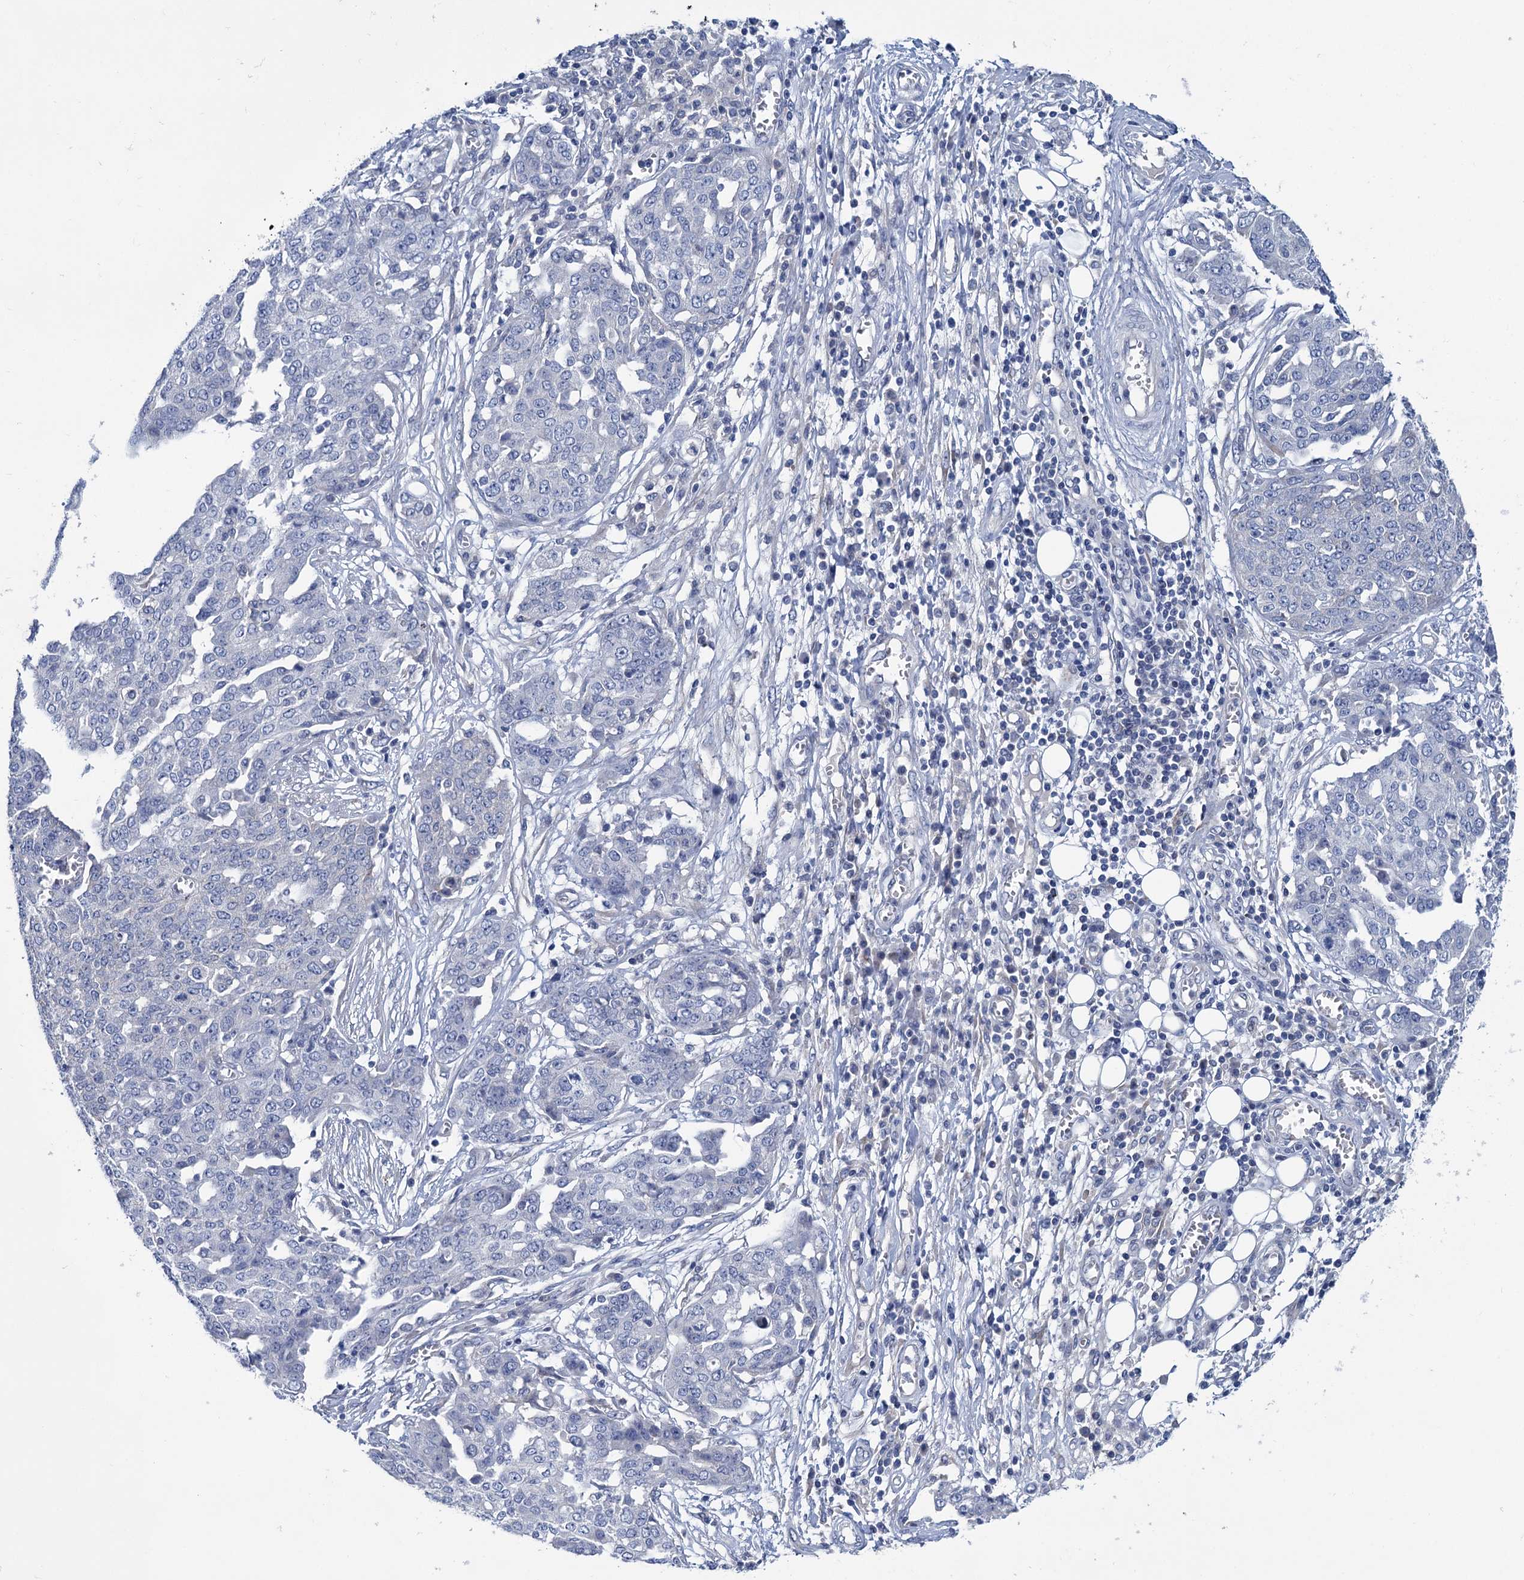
{"staining": {"intensity": "negative", "quantity": "none", "location": "none"}, "tissue": "ovarian cancer", "cell_type": "Tumor cells", "image_type": "cancer", "snomed": [{"axis": "morphology", "description": "Cystadenocarcinoma, serous, NOS"}, {"axis": "topography", "description": "Soft tissue"}, {"axis": "topography", "description": "Ovary"}], "caption": "Immunohistochemical staining of ovarian serous cystadenocarcinoma reveals no significant positivity in tumor cells.", "gene": "CHDH", "patient": {"sex": "female", "age": 57}}